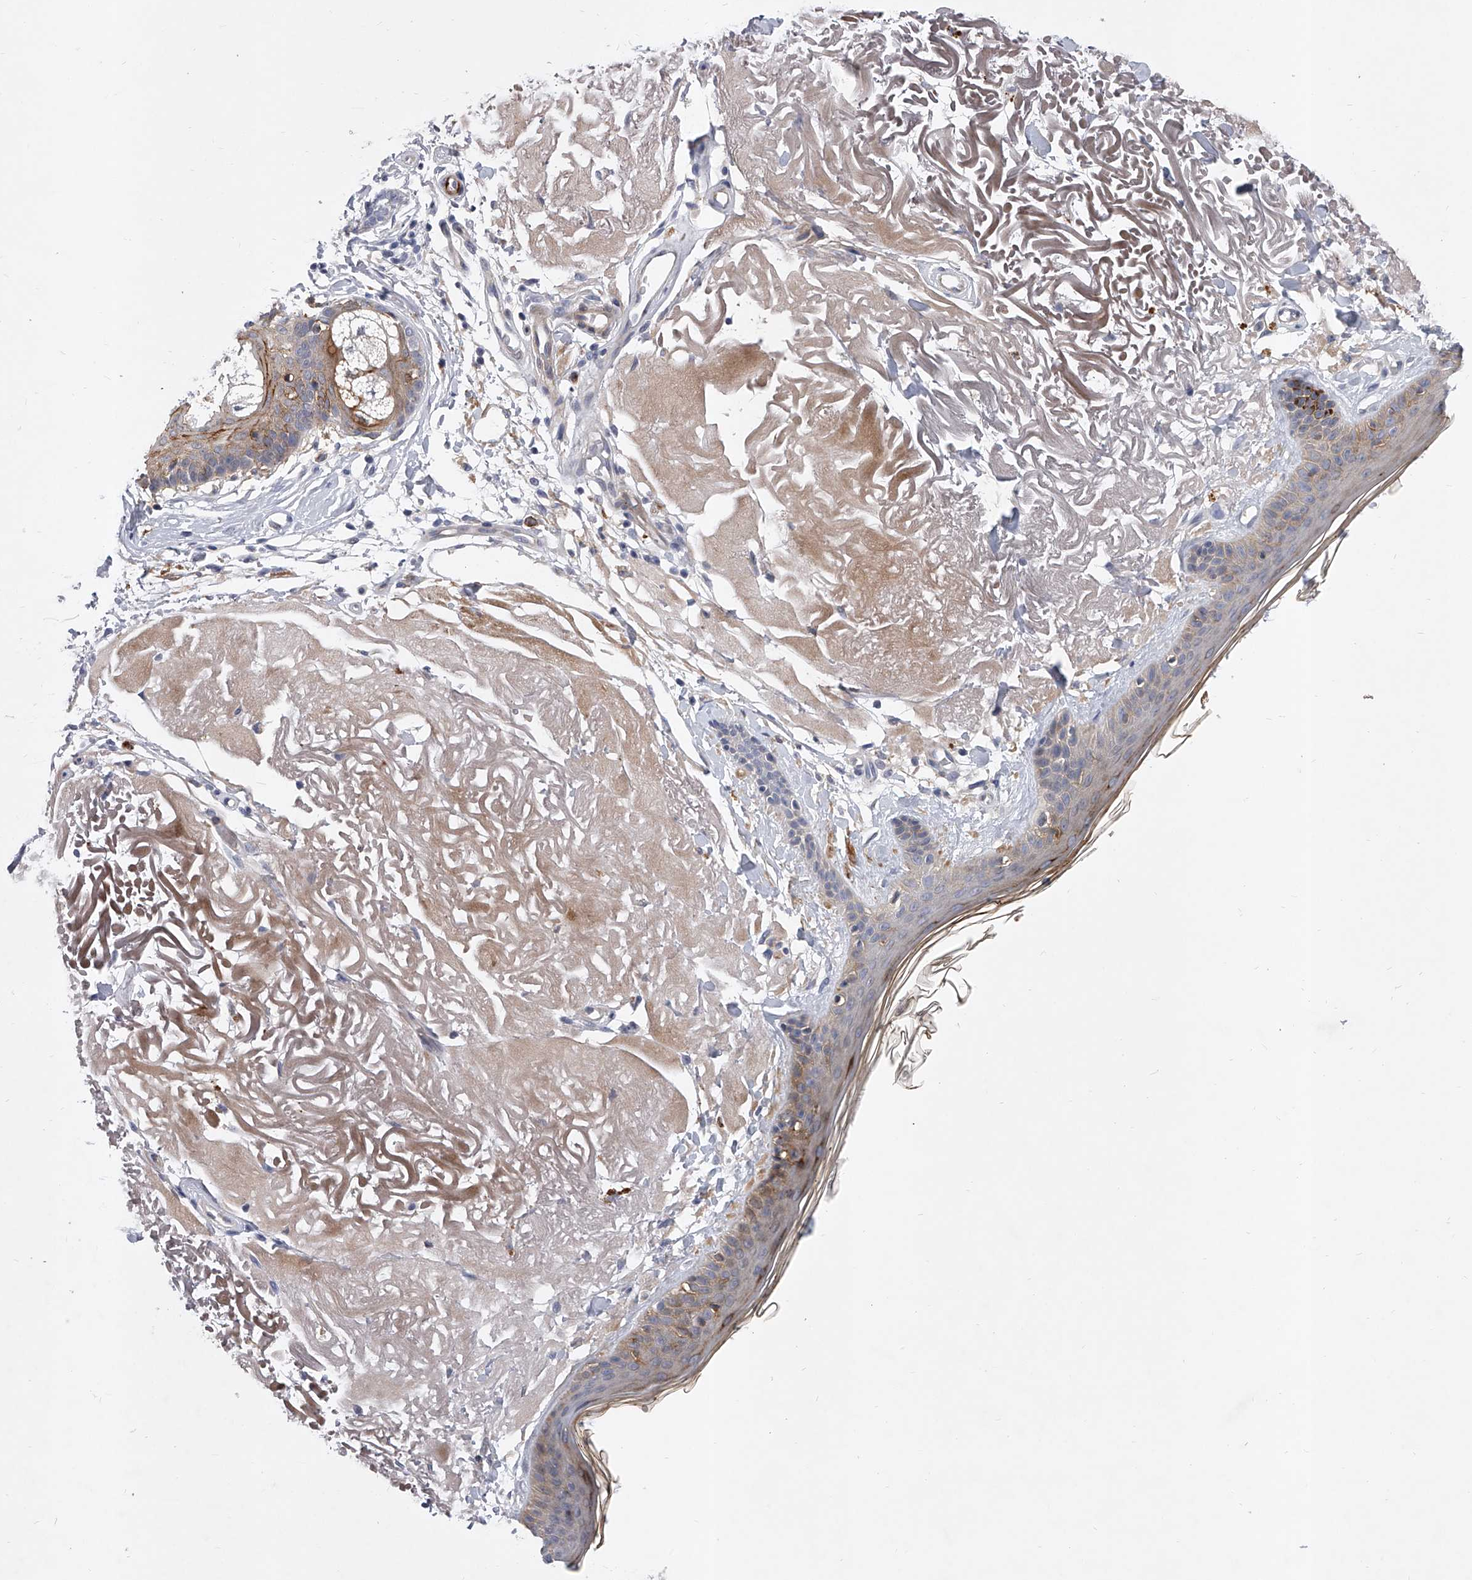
{"staining": {"intensity": "negative", "quantity": "none", "location": "none"}, "tissue": "skin", "cell_type": "Fibroblasts", "image_type": "normal", "snomed": [{"axis": "morphology", "description": "Normal tissue, NOS"}, {"axis": "topography", "description": "Skin"}, {"axis": "topography", "description": "Skeletal muscle"}], "caption": "DAB (3,3'-diaminobenzidine) immunohistochemical staining of benign skin demonstrates no significant positivity in fibroblasts.", "gene": "ENSG00000250424", "patient": {"sex": "male", "age": 83}}